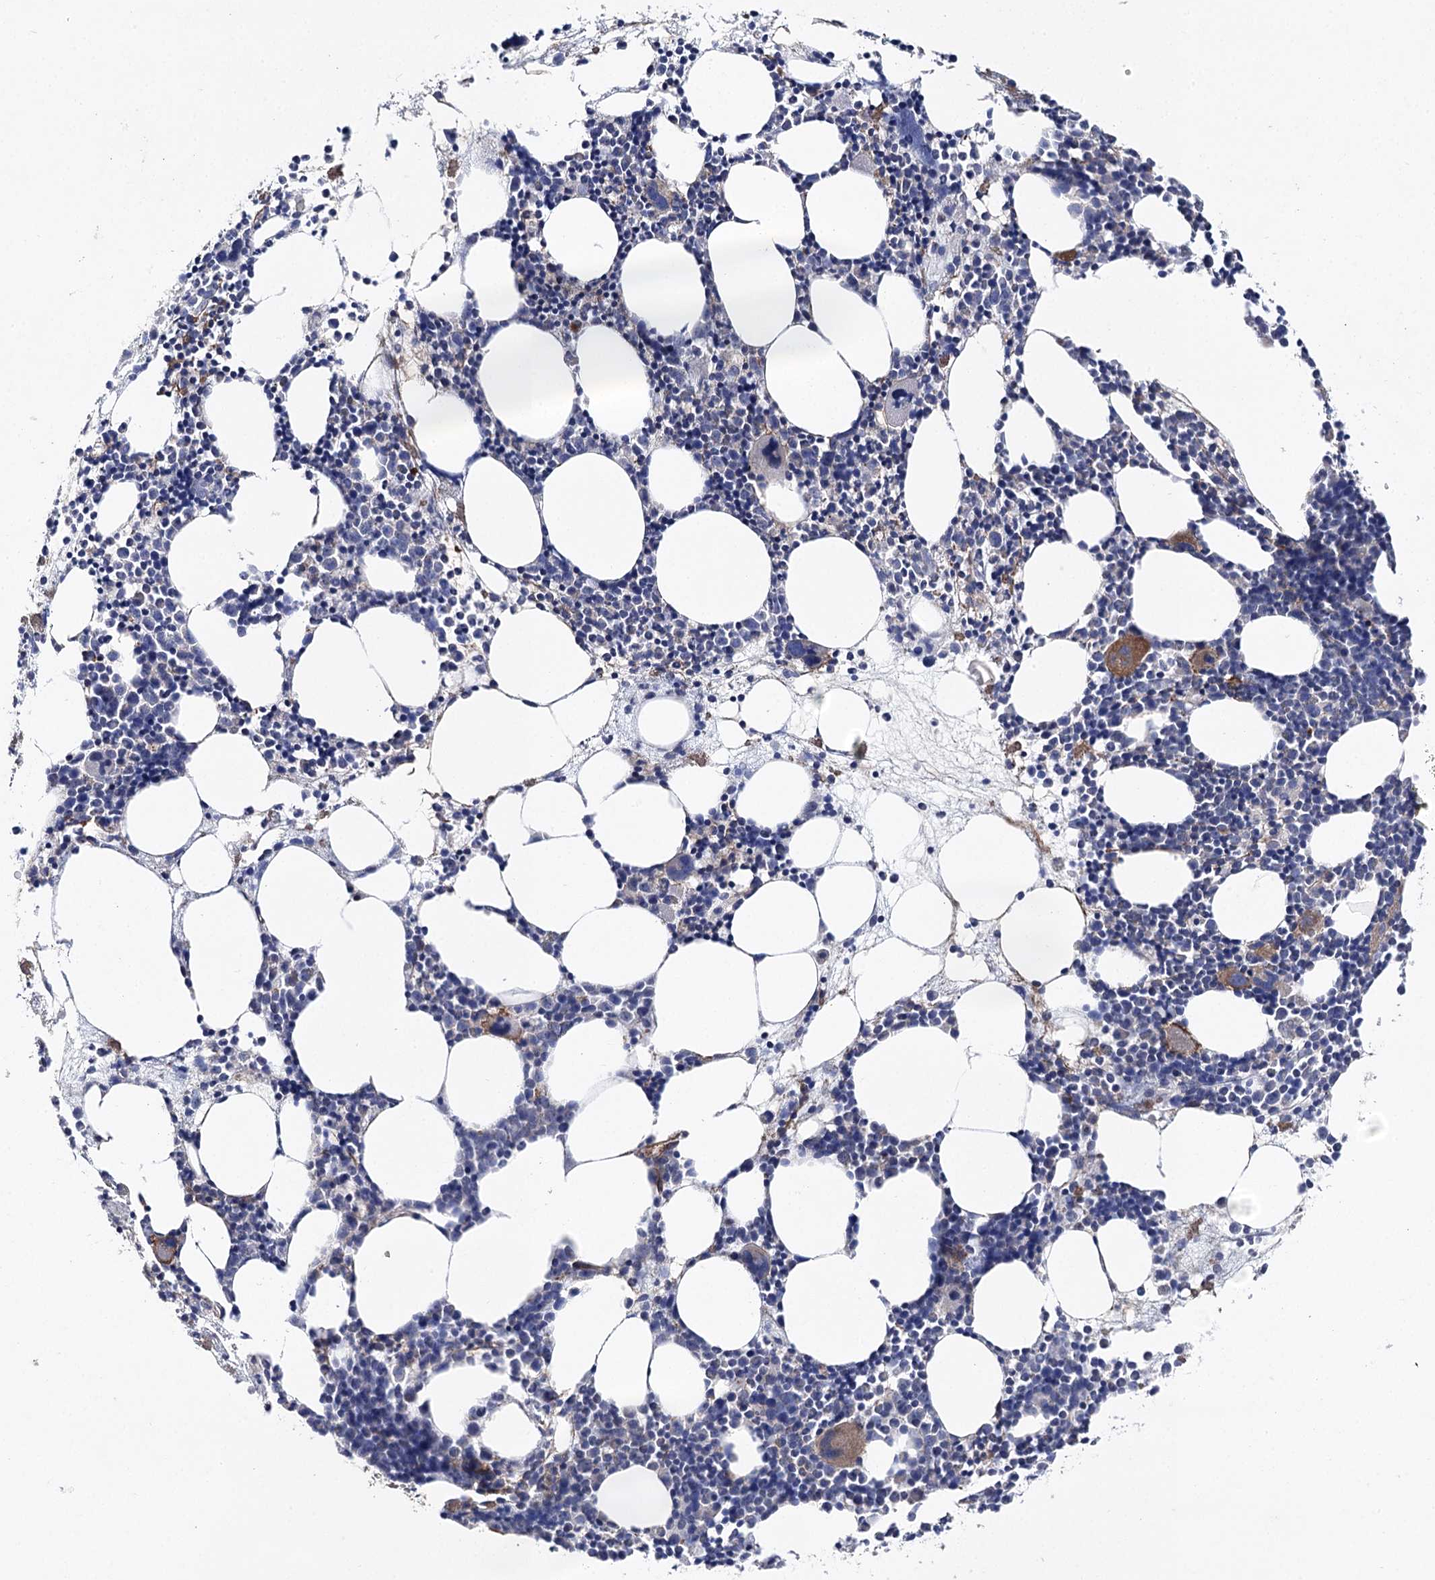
{"staining": {"intensity": "moderate", "quantity": "<25%", "location": "cytoplasmic/membranous"}, "tissue": "bone marrow", "cell_type": "Hematopoietic cells", "image_type": "normal", "snomed": [{"axis": "morphology", "description": "Normal tissue, NOS"}, {"axis": "topography", "description": "Bone marrow"}], "caption": "A low amount of moderate cytoplasmic/membranous positivity is appreciated in approximately <25% of hematopoietic cells in benign bone marrow. The protein of interest is stained brown, and the nuclei are stained in blue (DAB IHC with brightfield microscopy, high magnification).", "gene": "LRRC14B", "patient": {"sex": "female", "age": 89}}